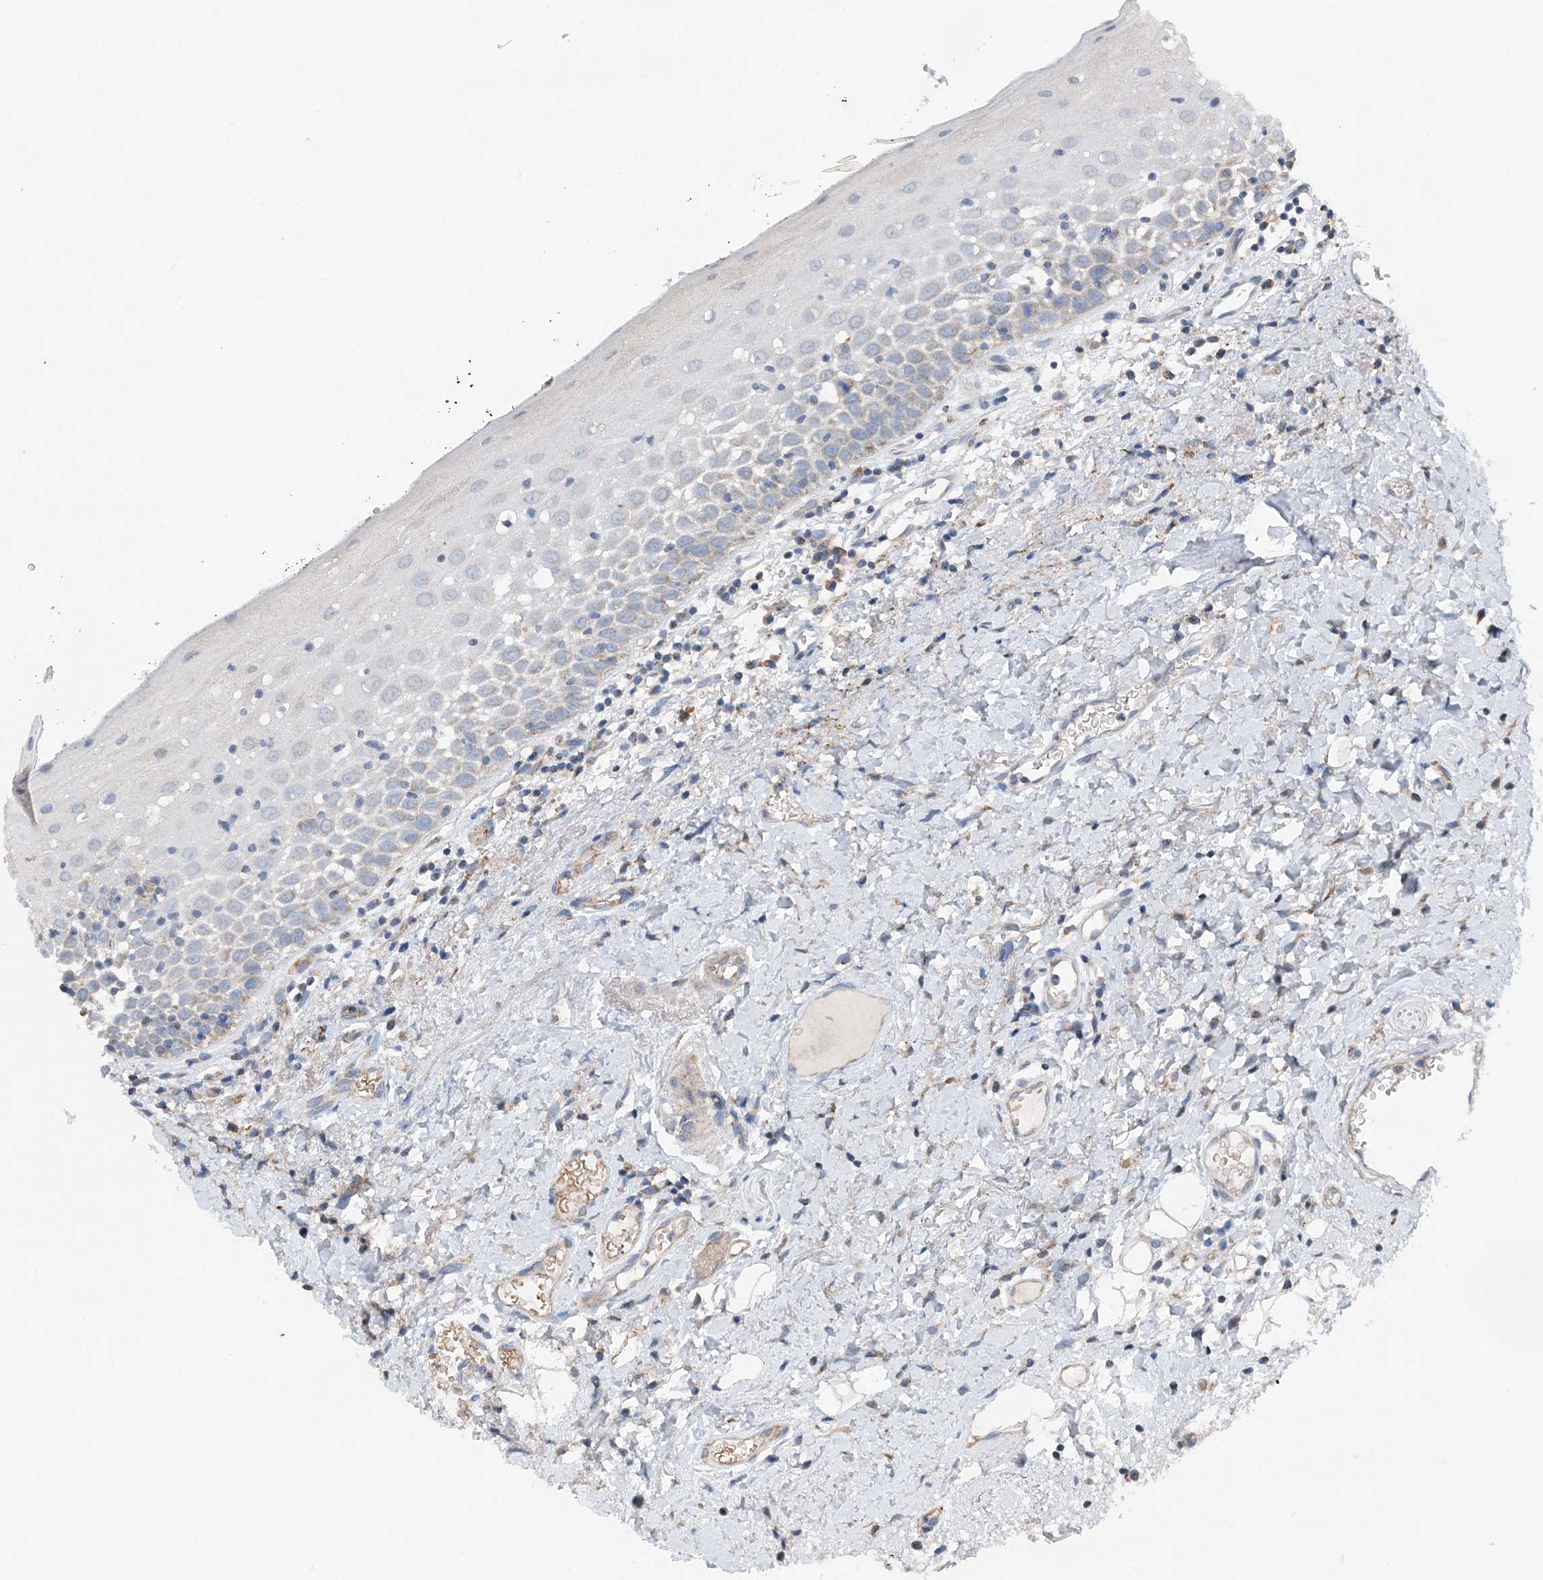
{"staining": {"intensity": "weak", "quantity": "25%-75%", "location": "cytoplasmic/membranous"}, "tissue": "oral mucosa", "cell_type": "Squamous epithelial cells", "image_type": "normal", "snomed": [{"axis": "morphology", "description": "Normal tissue, NOS"}, {"axis": "topography", "description": "Oral tissue"}], "caption": "The image reveals immunohistochemical staining of normal oral mucosa. There is weak cytoplasmic/membranous staining is identified in approximately 25%-75% of squamous epithelial cells.", "gene": "SPRY2", "patient": {"sex": "male", "age": 74}}